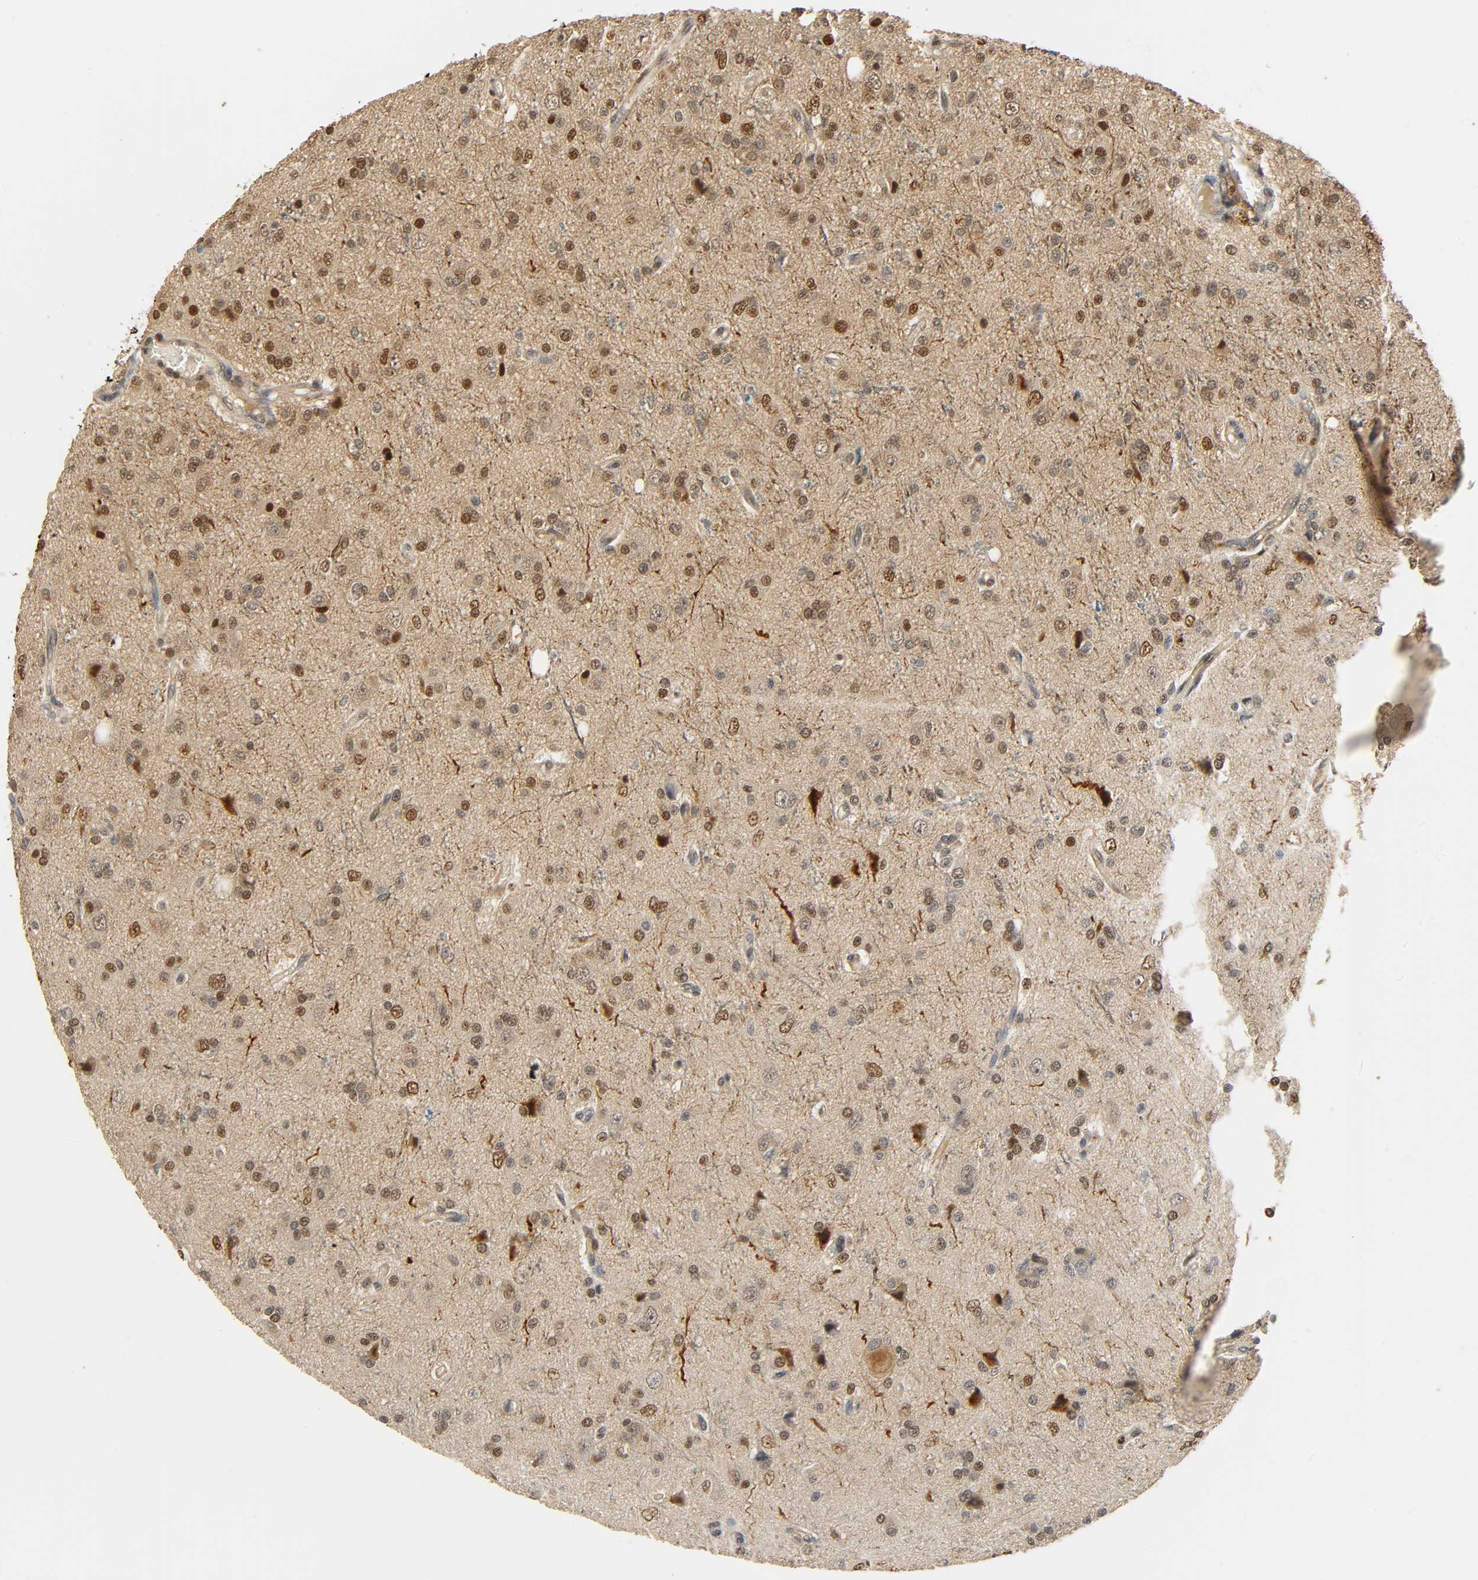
{"staining": {"intensity": "strong", "quantity": "25%-75%", "location": "nuclear"}, "tissue": "glioma", "cell_type": "Tumor cells", "image_type": "cancer", "snomed": [{"axis": "morphology", "description": "Glioma, malignant, High grade"}, {"axis": "topography", "description": "Brain"}], "caption": "Protein staining of glioma tissue displays strong nuclear expression in about 25%-75% of tumor cells.", "gene": "ZFPM2", "patient": {"sex": "male", "age": 47}}